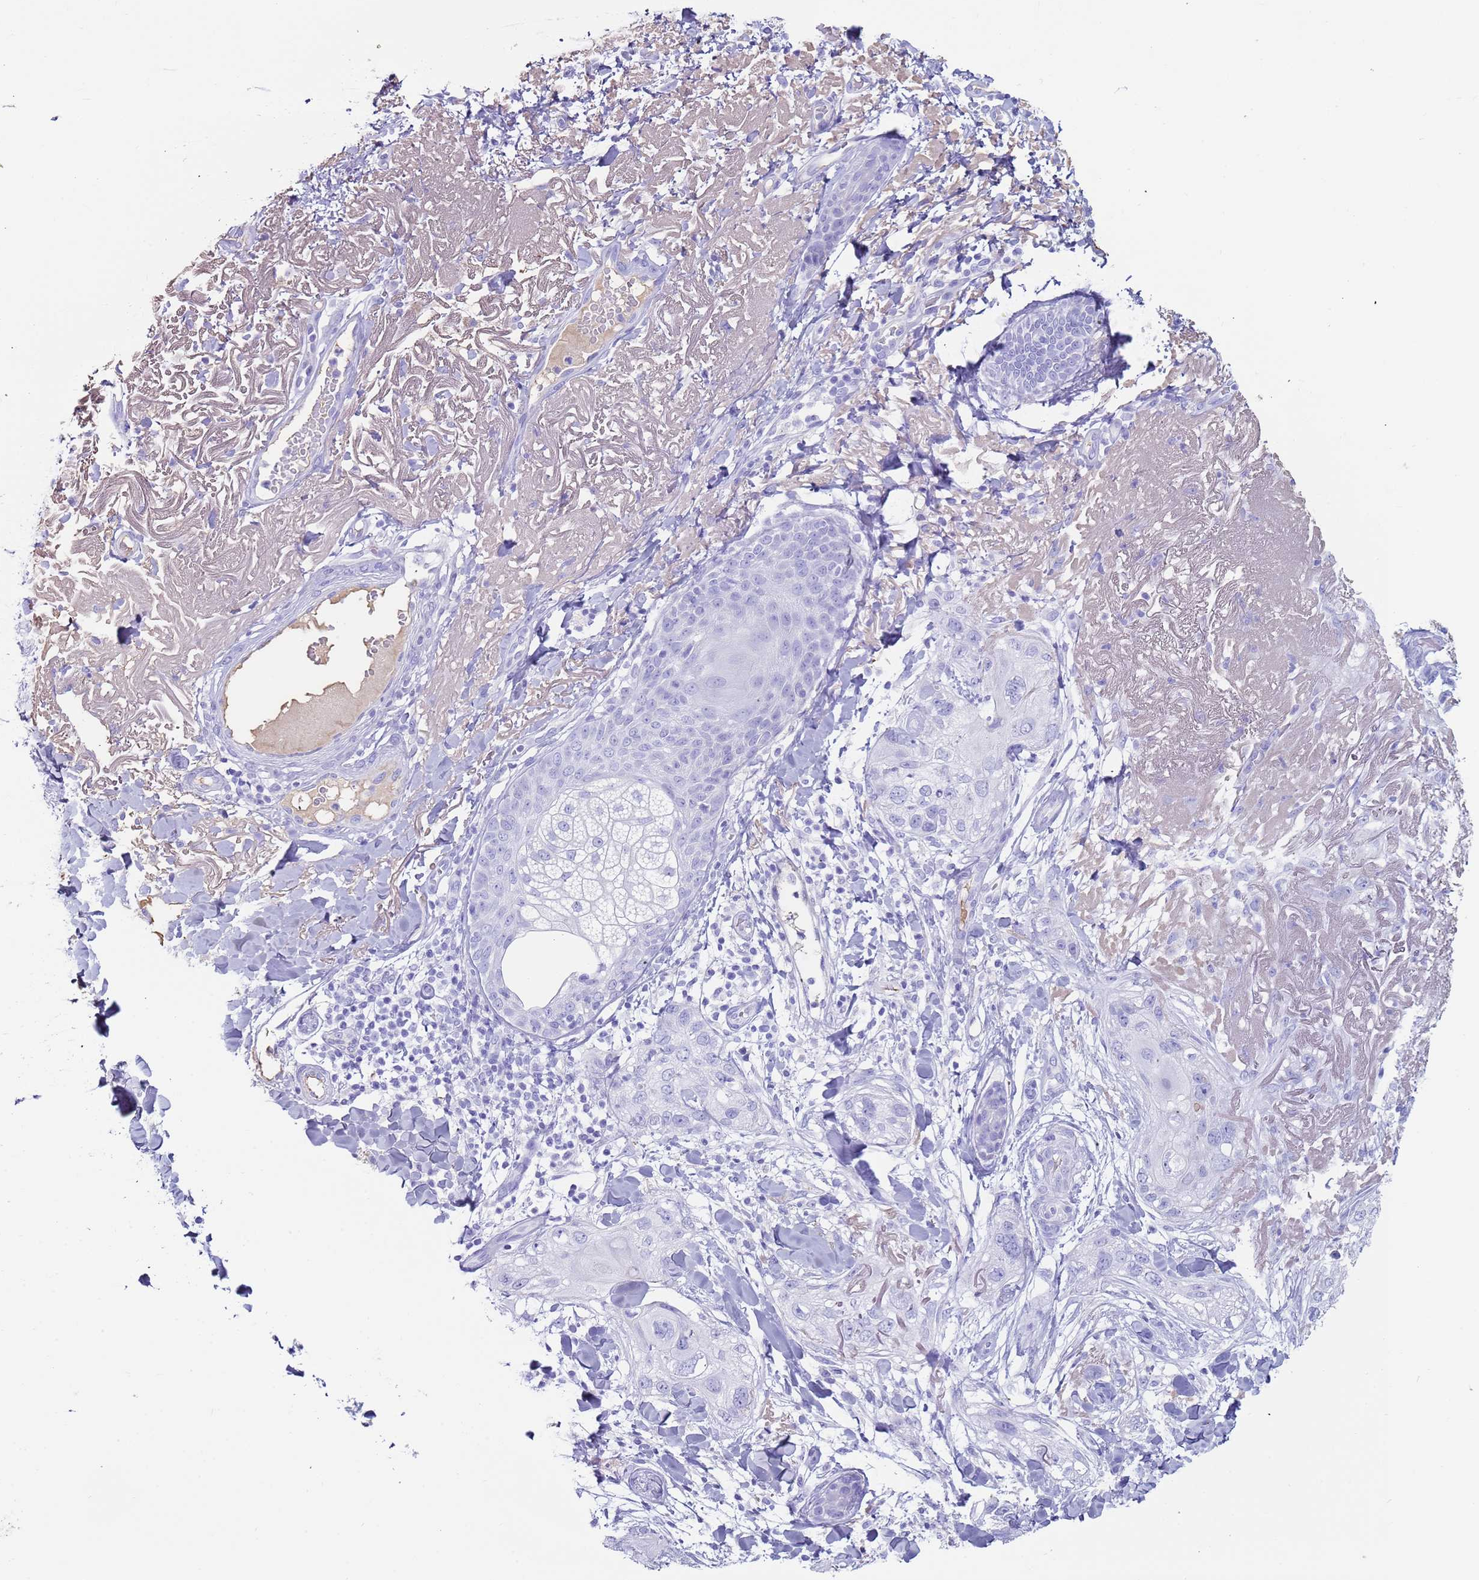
{"staining": {"intensity": "negative", "quantity": "none", "location": "none"}, "tissue": "skin cancer", "cell_type": "Tumor cells", "image_type": "cancer", "snomed": [{"axis": "morphology", "description": "Normal tissue, NOS"}, {"axis": "morphology", "description": "Squamous cell carcinoma, NOS"}, {"axis": "topography", "description": "Skin"}], "caption": "Tumor cells show no significant expression in skin cancer (squamous cell carcinoma). (Immunohistochemistry (ihc), brightfield microscopy, high magnification).", "gene": "CYSLTR2", "patient": {"sex": "male", "age": 72}}